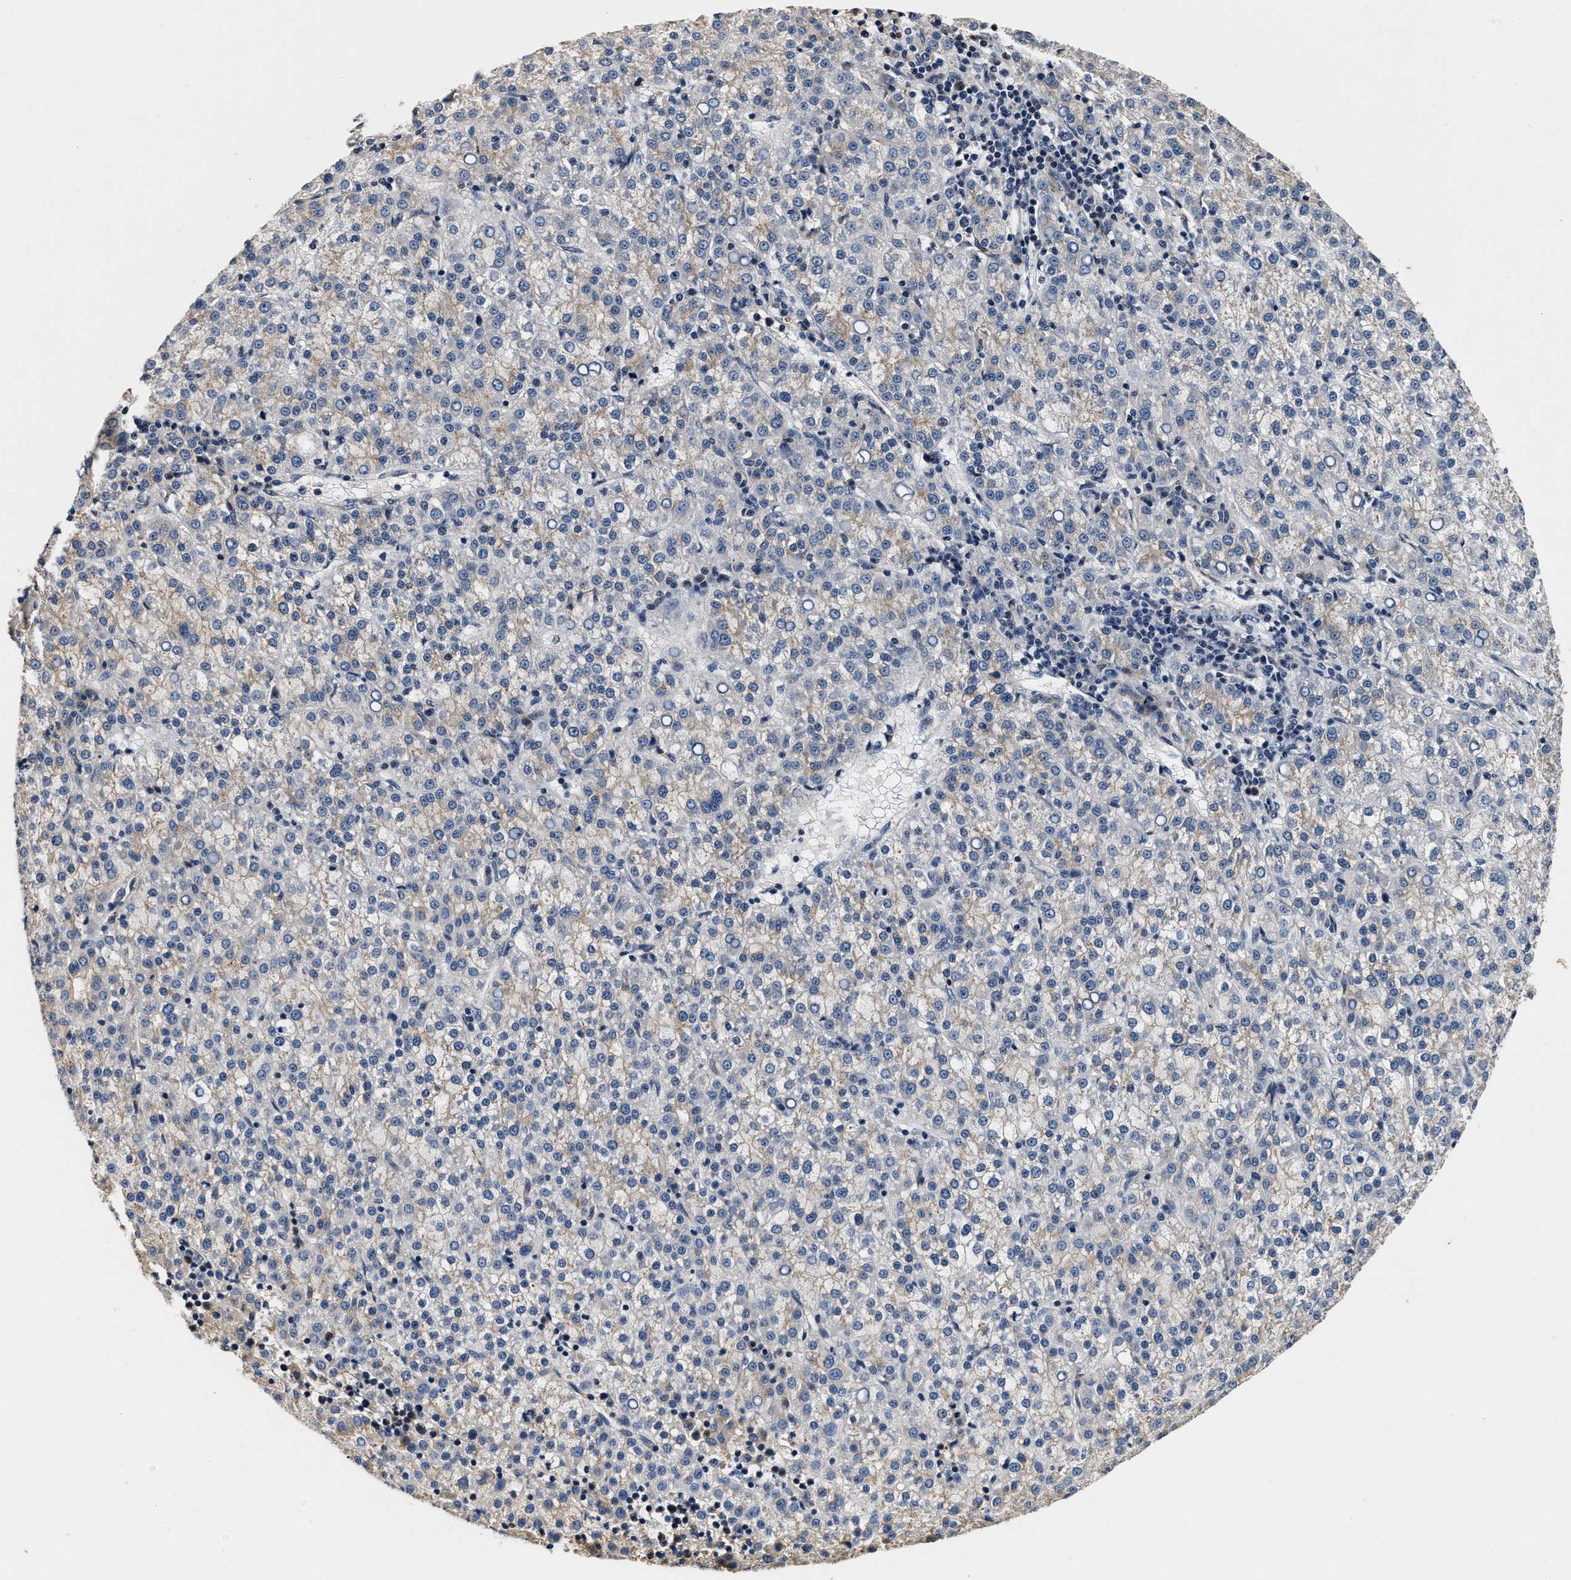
{"staining": {"intensity": "weak", "quantity": "<25%", "location": "cytoplasmic/membranous"}, "tissue": "liver cancer", "cell_type": "Tumor cells", "image_type": "cancer", "snomed": [{"axis": "morphology", "description": "Carcinoma, Hepatocellular, NOS"}, {"axis": "topography", "description": "Liver"}], "caption": "This photomicrograph is of liver cancer stained with IHC to label a protein in brown with the nuclei are counter-stained blue. There is no expression in tumor cells. (Stains: DAB (3,3'-diaminobenzidine) immunohistochemistry (IHC) with hematoxylin counter stain, Microscopy: brightfield microscopy at high magnification).", "gene": "ABCG8", "patient": {"sex": "female", "age": 58}}